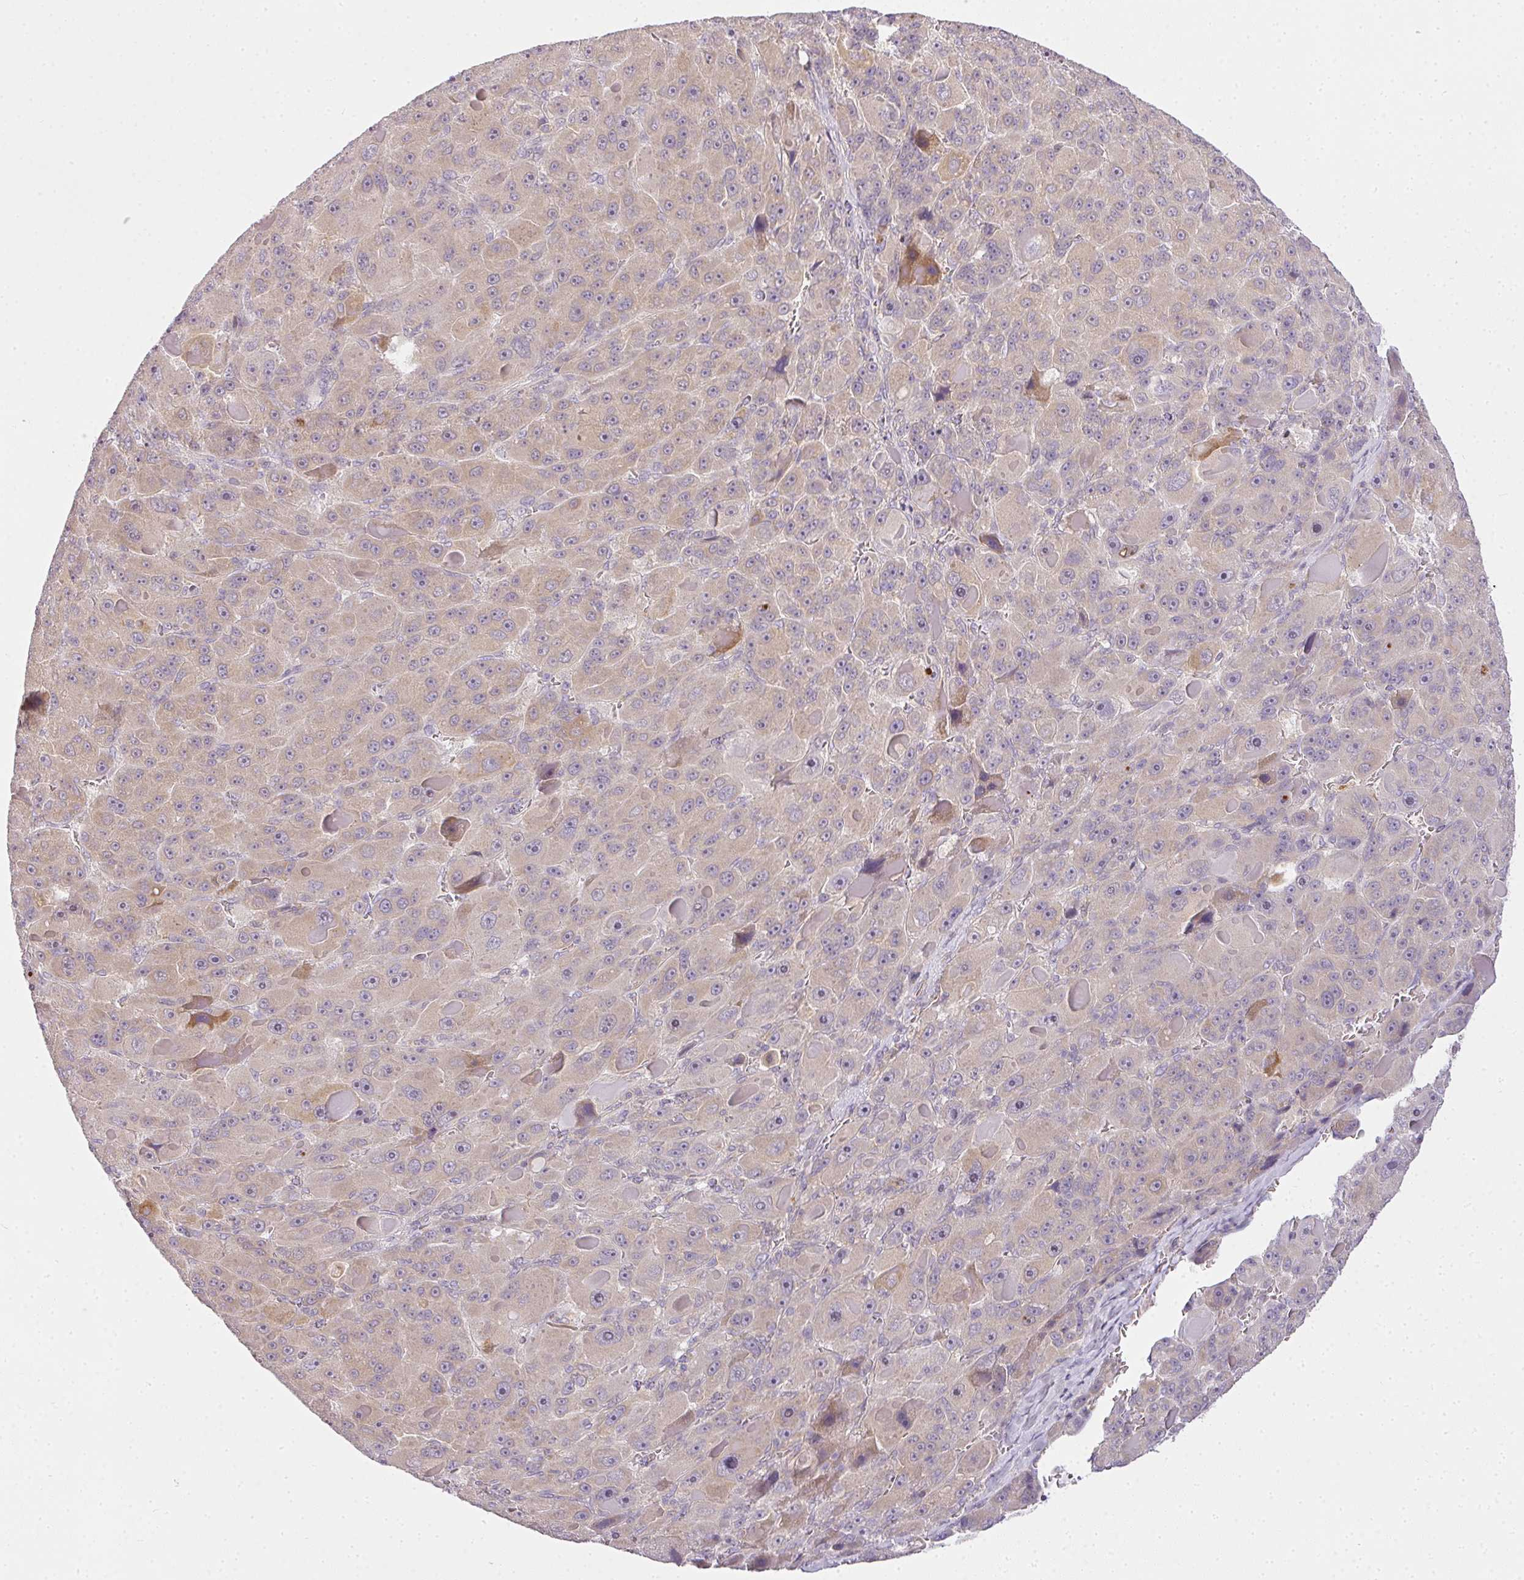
{"staining": {"intensity": "weak", "quantity": "25%-75%", "location": "cytoplasmic/membranous"}, "tissue": "liver cancer", "cell_type": "Tumor cells", "image_type": "cancer", "snomed": [{"axis": "morphology", "description": "Carcinoma, Hepatocellular, NOS"}, {"axis": "topography", "description": "Liver"}], "caption": "Liver hepatocellular carcinoma stained for a protein (brown) exhibits weak cytoplasmic/membranous positive expression in approximately 25%-75% of tumor cells.", "gene": "MED19", "patient": {"sex": "male", "age": 76}}